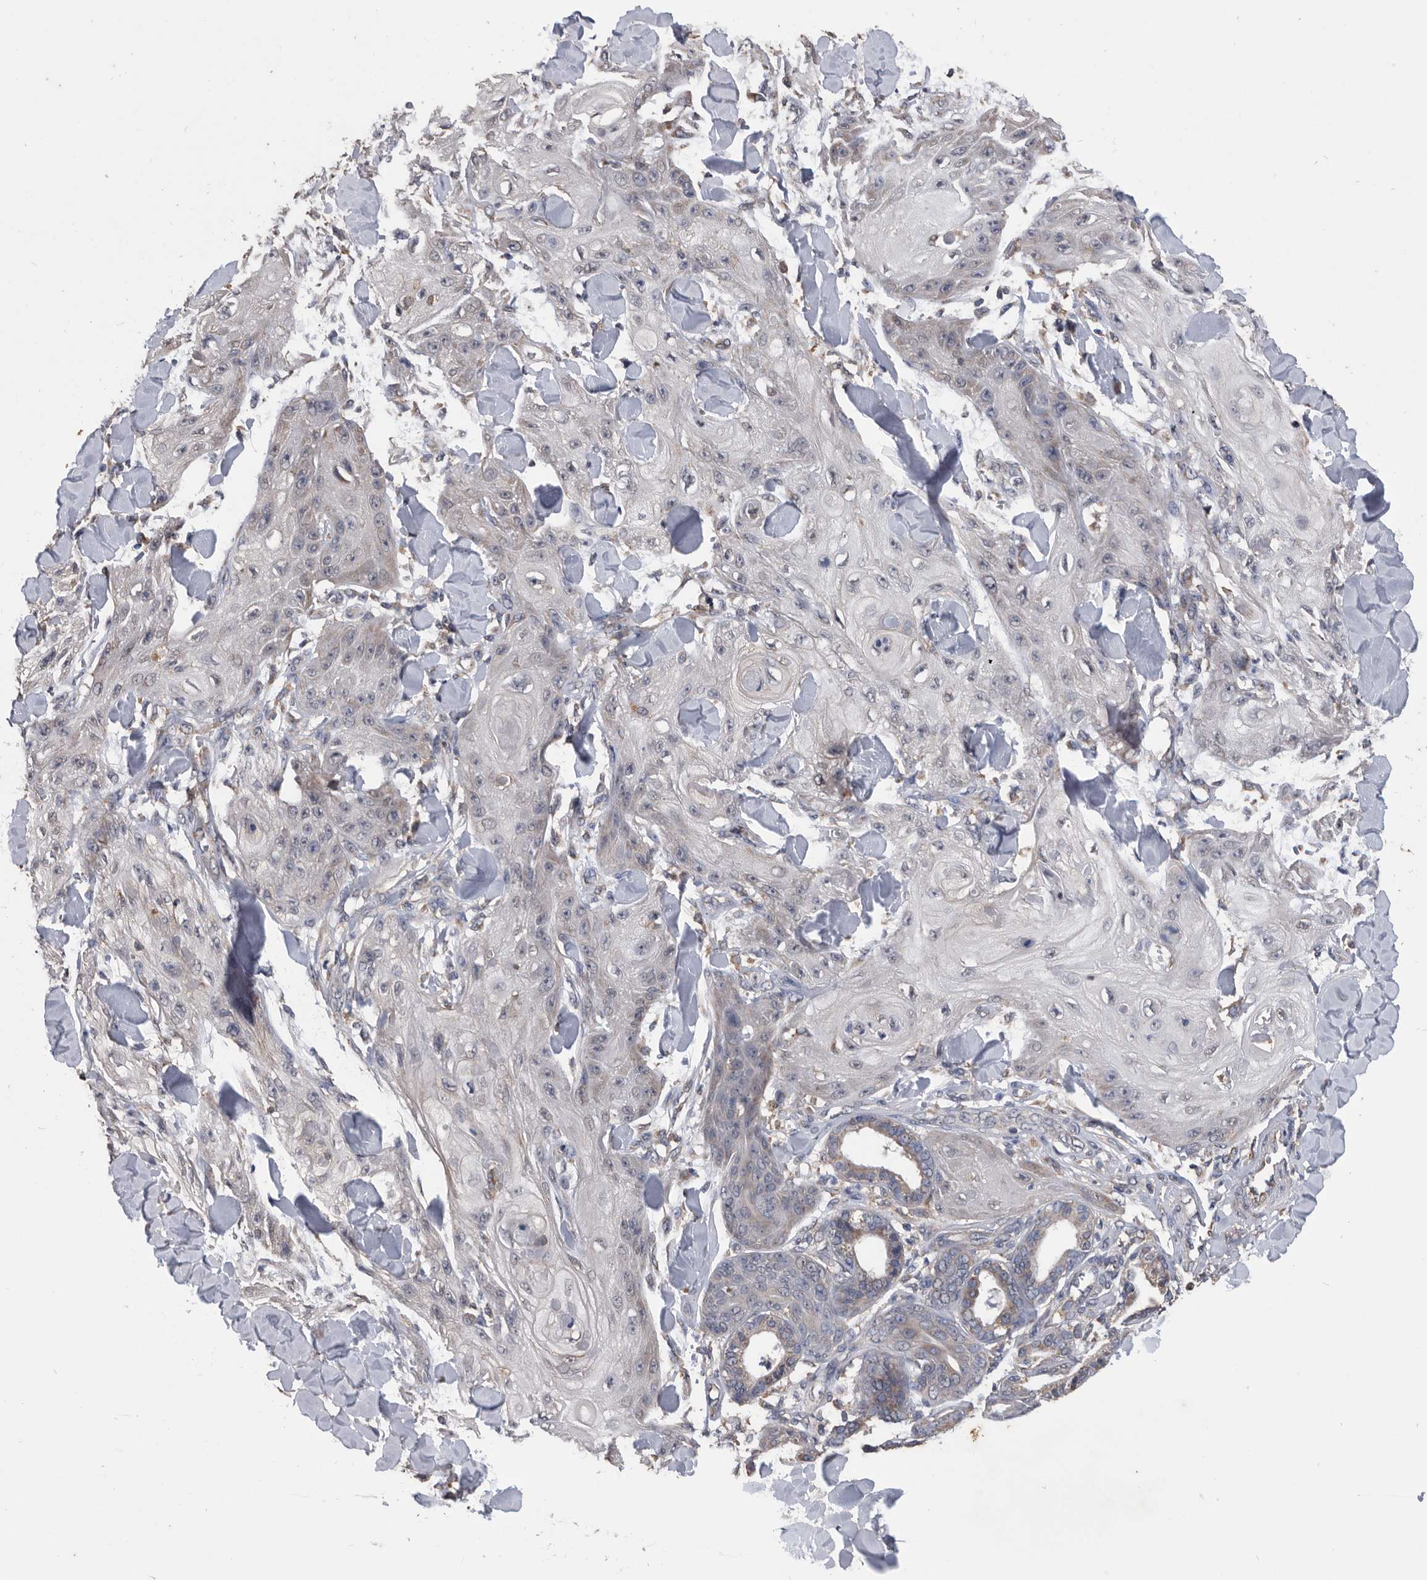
{"staining": {"intensity": "negative", "quantity": "none", "location": "none"}, "tissue": "skin cancer", "cell_type": "Tumor cells", "image_type": "cancer", "snomed": [{"axis": "morphology", "description": "Squamous cell carcinoma, NOS"}, {"axis": "topography", "description": "Skin"}], "caption": "There is no significant staining in tumor cells of skin squamous cell carcinoma. The staining was performed using DAB to visualize the protein expression in brown, while the nuclei were stained in blue with hematoxylin (Magnification: 20x).", "gene": "NRBP1", "patient": {"sex": "male", "age": 74}}